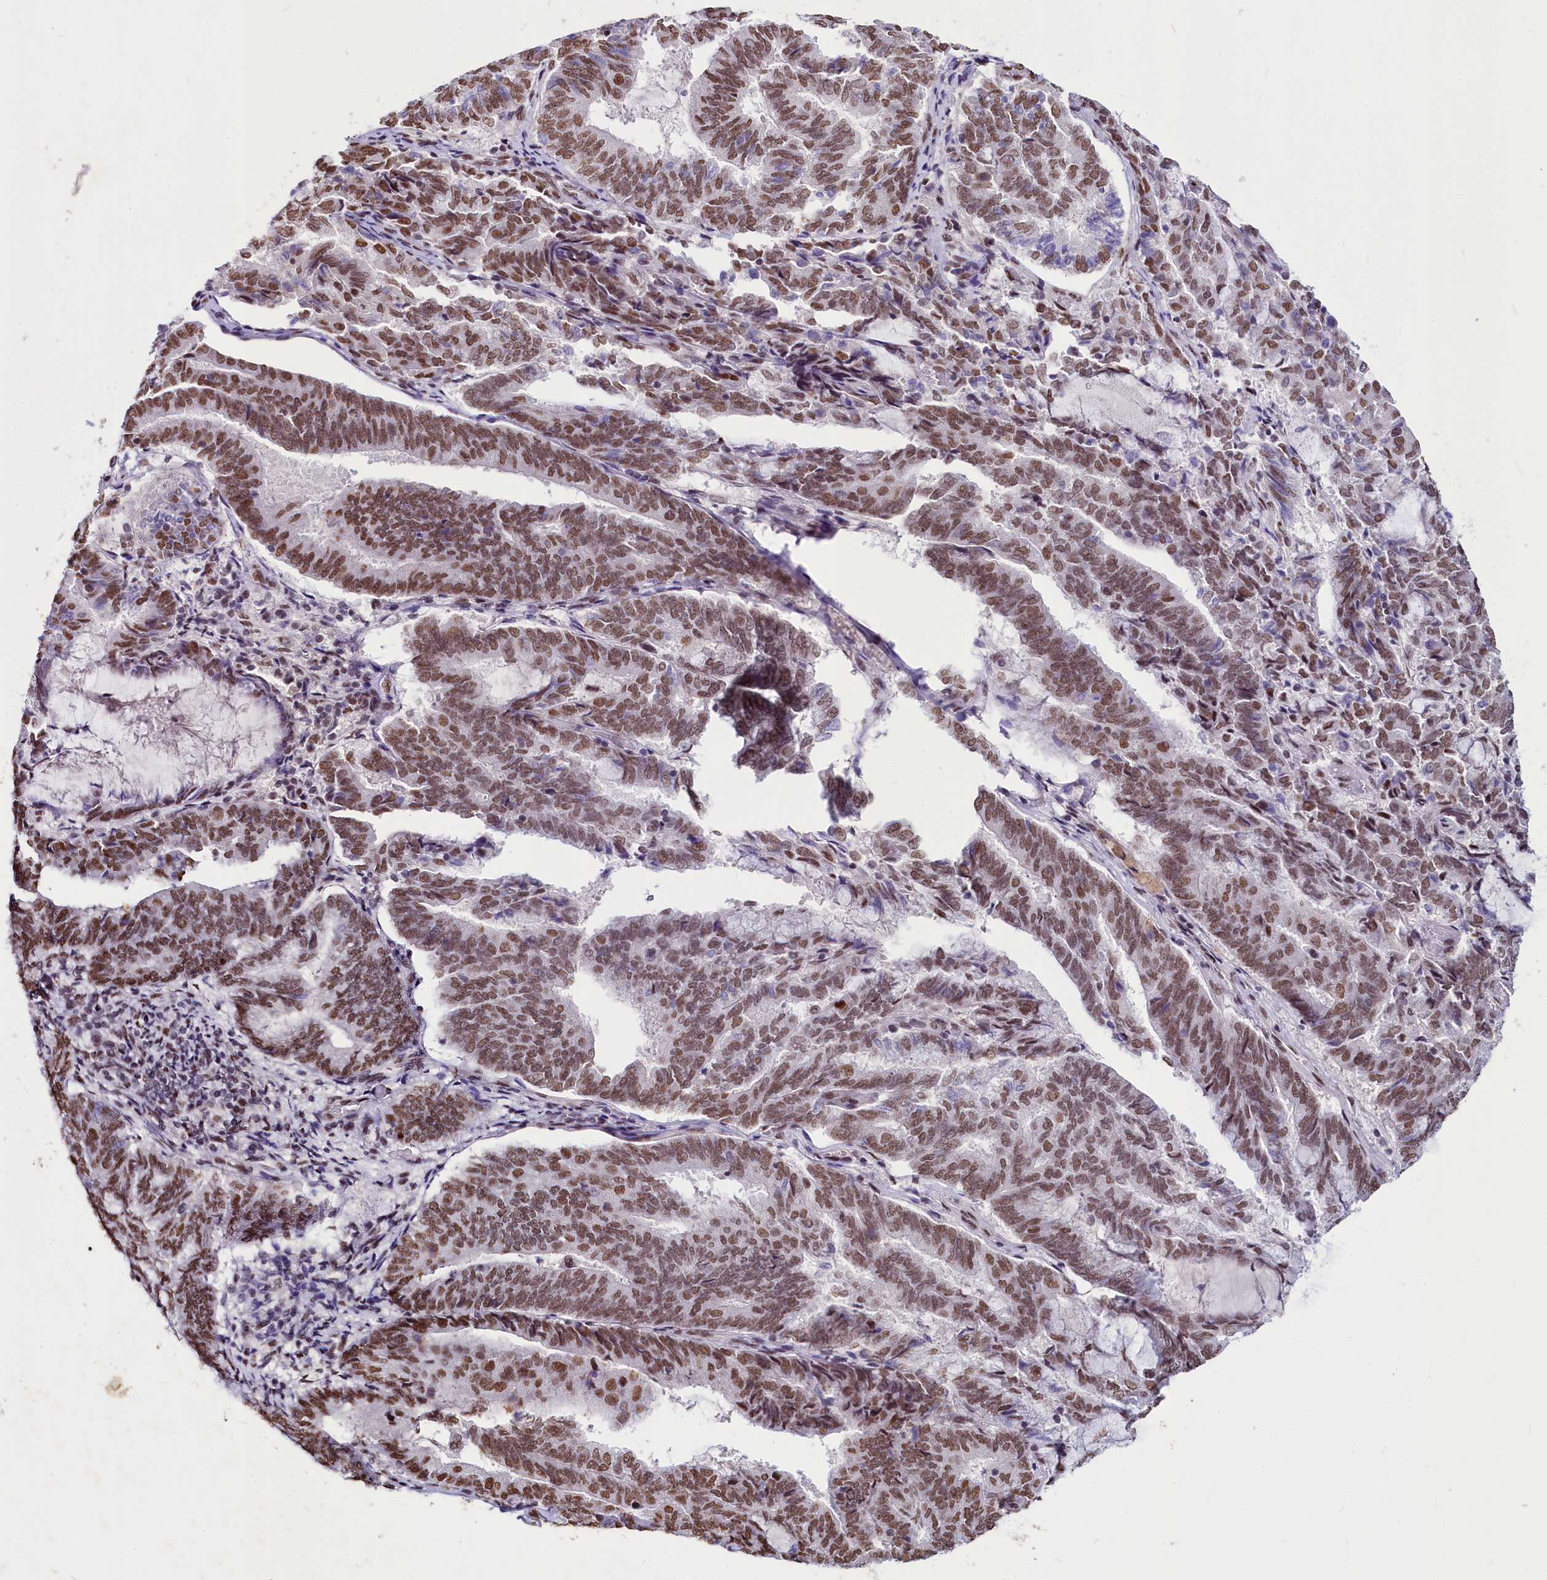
{"staining": {"intensity": "moderate", "quantity": ">75%", "location": "nuclear"}, "tissue": "endometrial cancer", "cell_type": "Tumor cells", "image_type": "cancer", "snomed": [{"axis": "morphology", "description": "Adenocarcinoma, NOS"}, {"axis": "topography", "description": "Endometrium"}], "caption": "A brown stain highlights moderate nuclear positivity of a protein in human endometrial cancer tumor cells. Using DAB (brown) and hematoxylin (blue) stains, captured at high magnification using brightfield microscopy.", "gene": "PARPBP", "patient": {"sex": "female", "age": 80}}